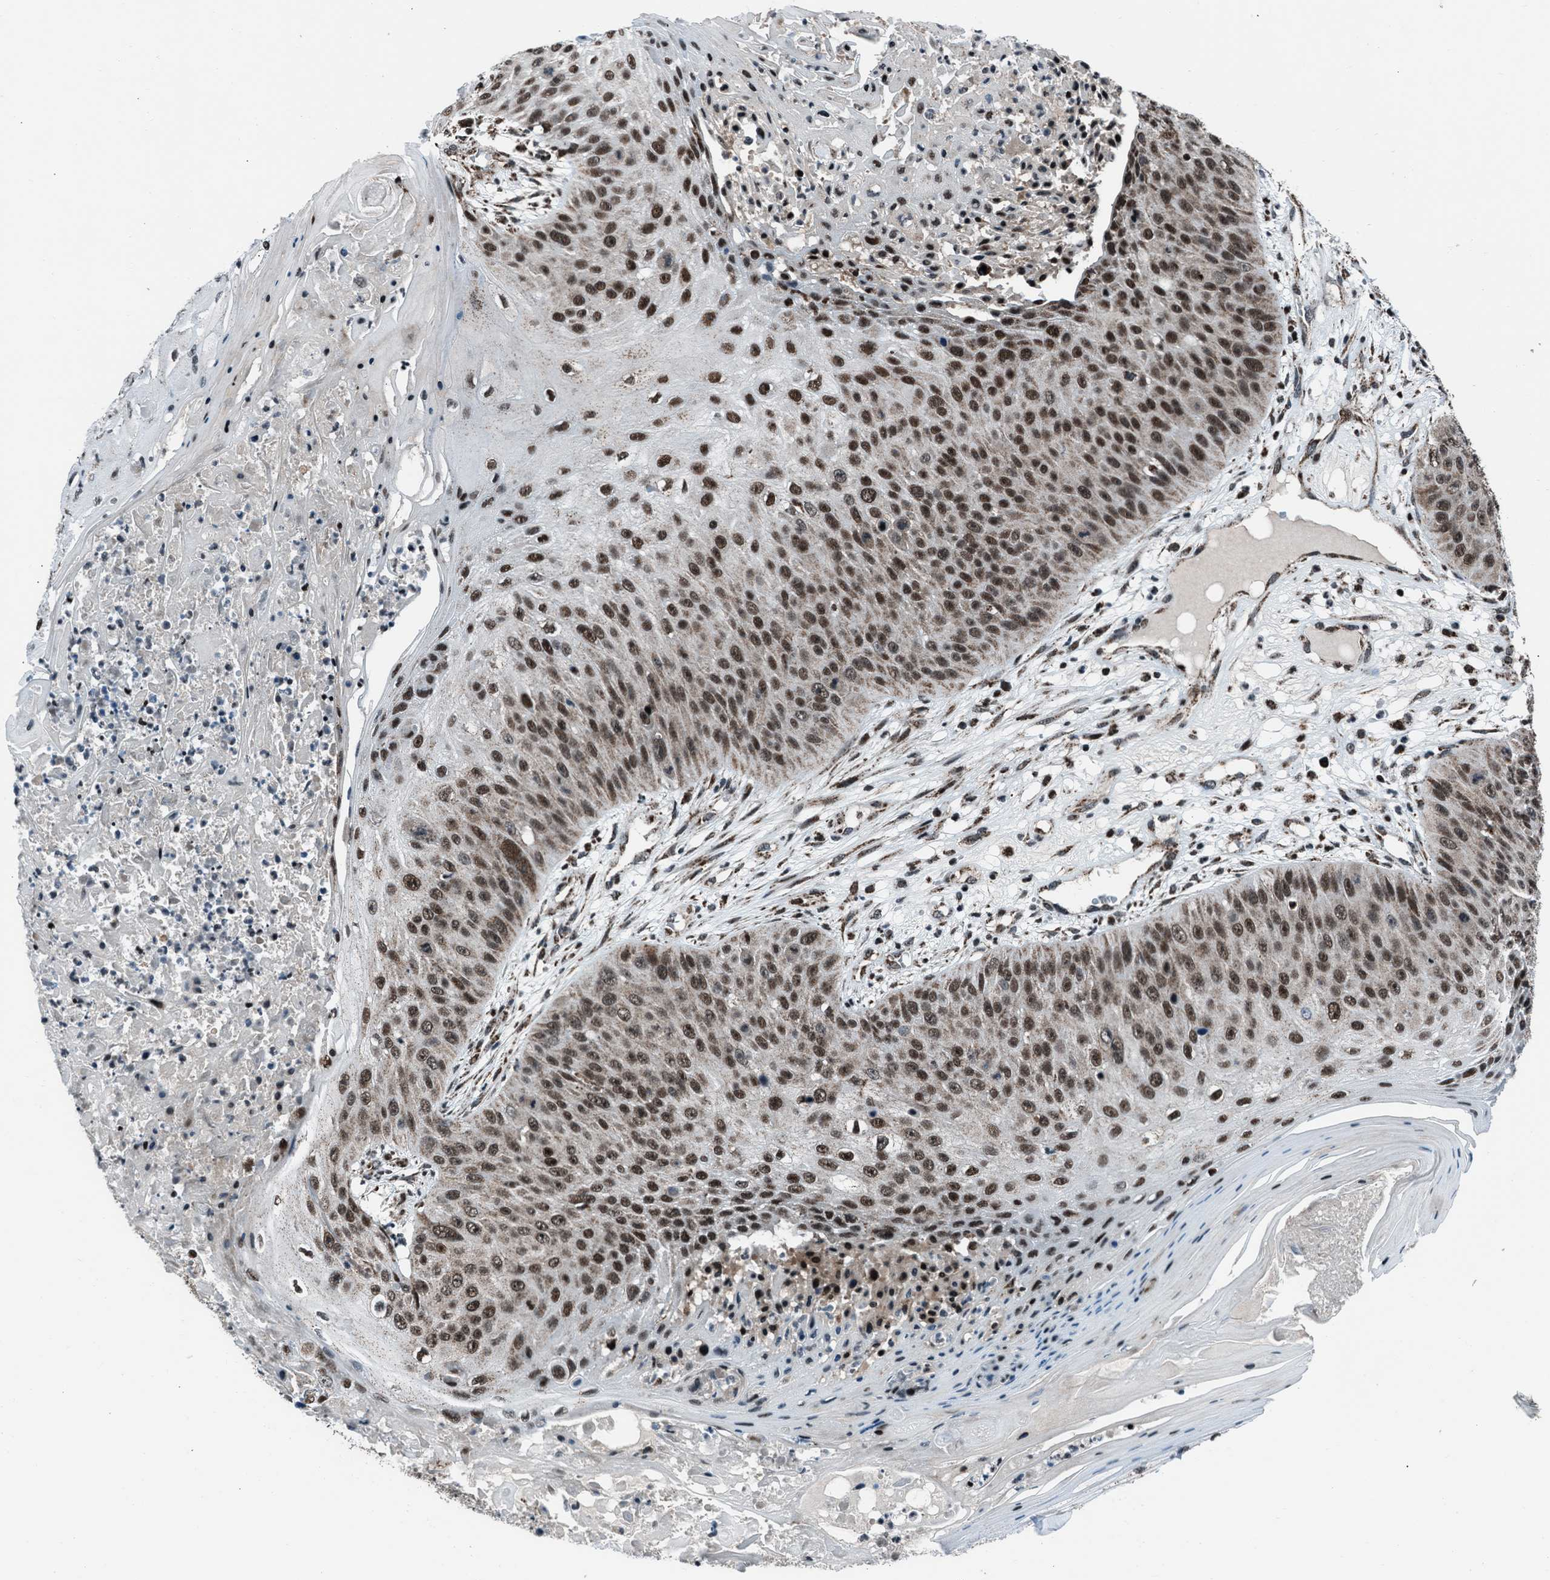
{"staining": {"intensity": "strong", "quantity": ">75%", "location": "nuclear"}, "tissue": "skin cancer", "cell_type": "Tumor cells", "image_type": "cancer", "snomed": [{"axis": "morphology", "description": "Squamous cell carcinoma, NOS"}, {"axis": "topography", "description": "Skin"}], "caption": "Immunohistochemical staining of human skin cancer displays high levels of strong nuclear expression in about >75% of tumor cells. (brown staining indicates protein expression, while blue staining denotes nuclei).", "gene": "MORC3", "patient": {"sex": "female", "age": 80}}